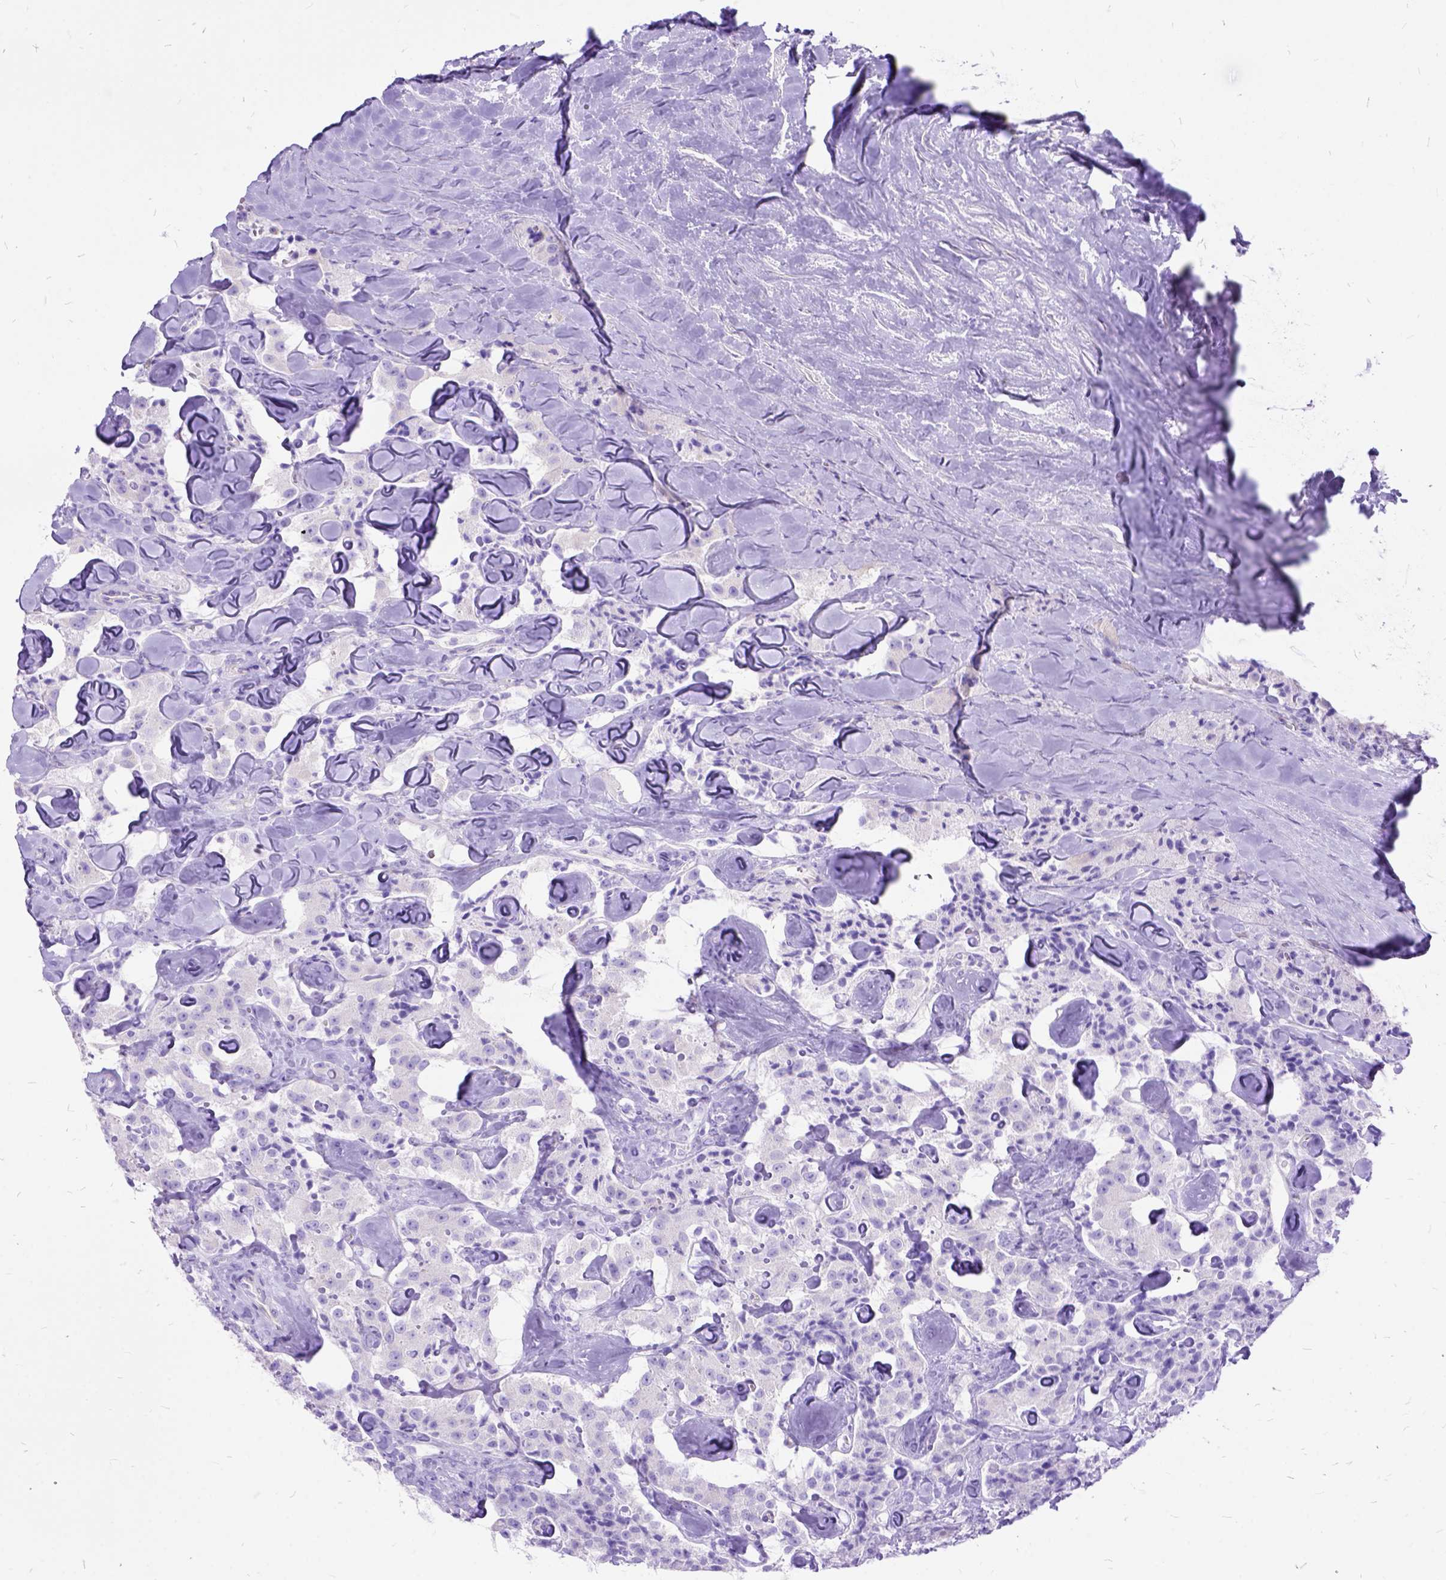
{"staining": {"intensity": "negative", "quantity": "none", "location": "none"}, "tissue": "carcinoid", "cell_type": "Tumor cells", "image_type": "cancer", "snomed": [{"axis": "morphology", "description": "Carcinoid, malignant, NOS"}, {"axis": "topography", "description": "Pancreas"}], "caption": "Tumor cells are negative for brown protein staining in malignant carcinoid.", "gene": "DNAH2", "patient": {"sex": "male", "age": 41}}